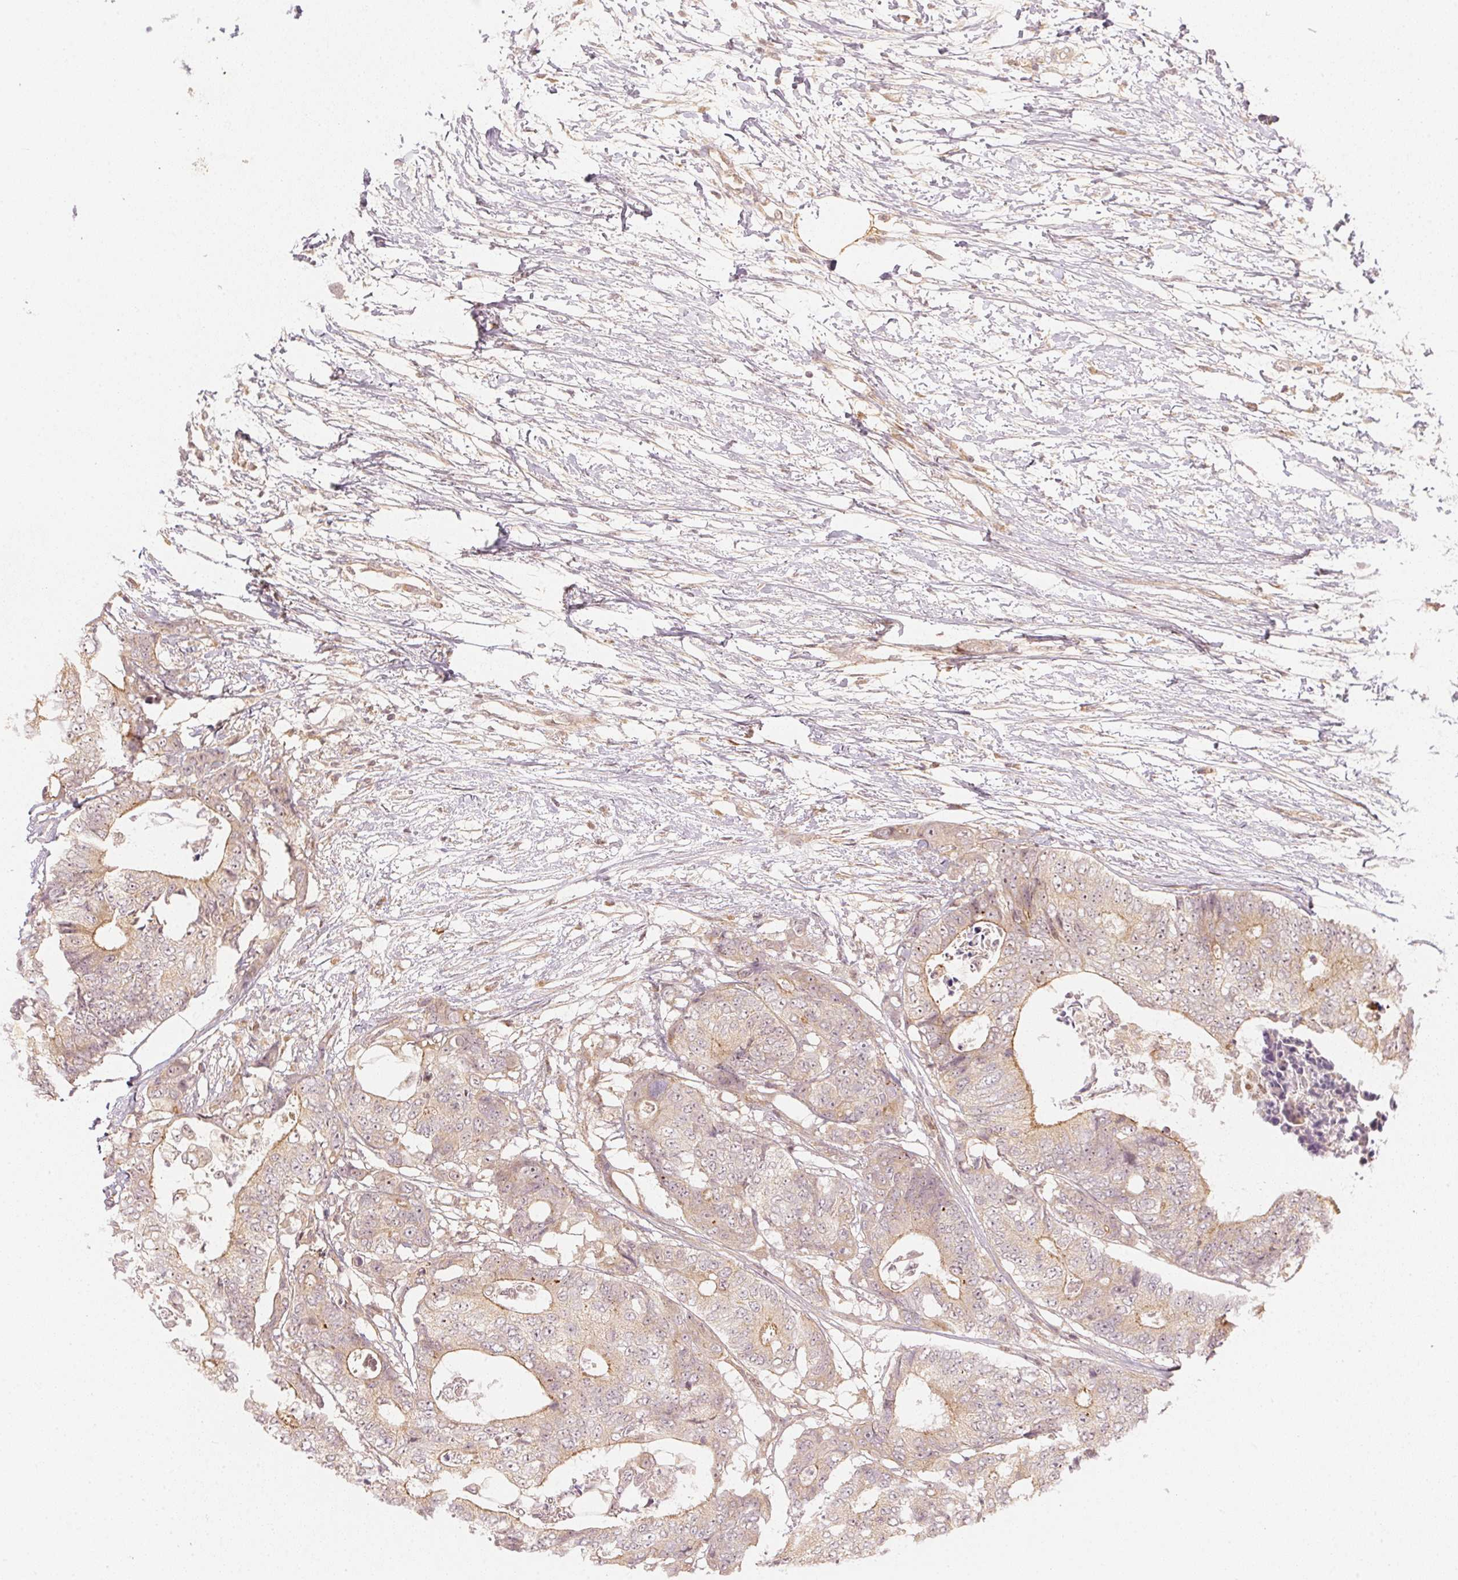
{"staining": {"intensity": "weak", "quantity": ">75%", "location": "cytoplasmic/membranous"}, "tissue": "colorectal cancer", "cell_type": "Tumor cells", "image_type": "cancer", "snomed": [{"axis": "morphology", "description": "Adenocarcinoma, NOS"}, {"axis": "topography", "description": "Colon"}], "caption": "A micrograph showing weak cytoplasmic/membranous staining in approximately >75% of tumor cells in colorectal adenocarcinoma, as visualized by brown immunohistochemical staining.", "gene": "WDR54", "patient": {"sex": "female", "age": 48}}